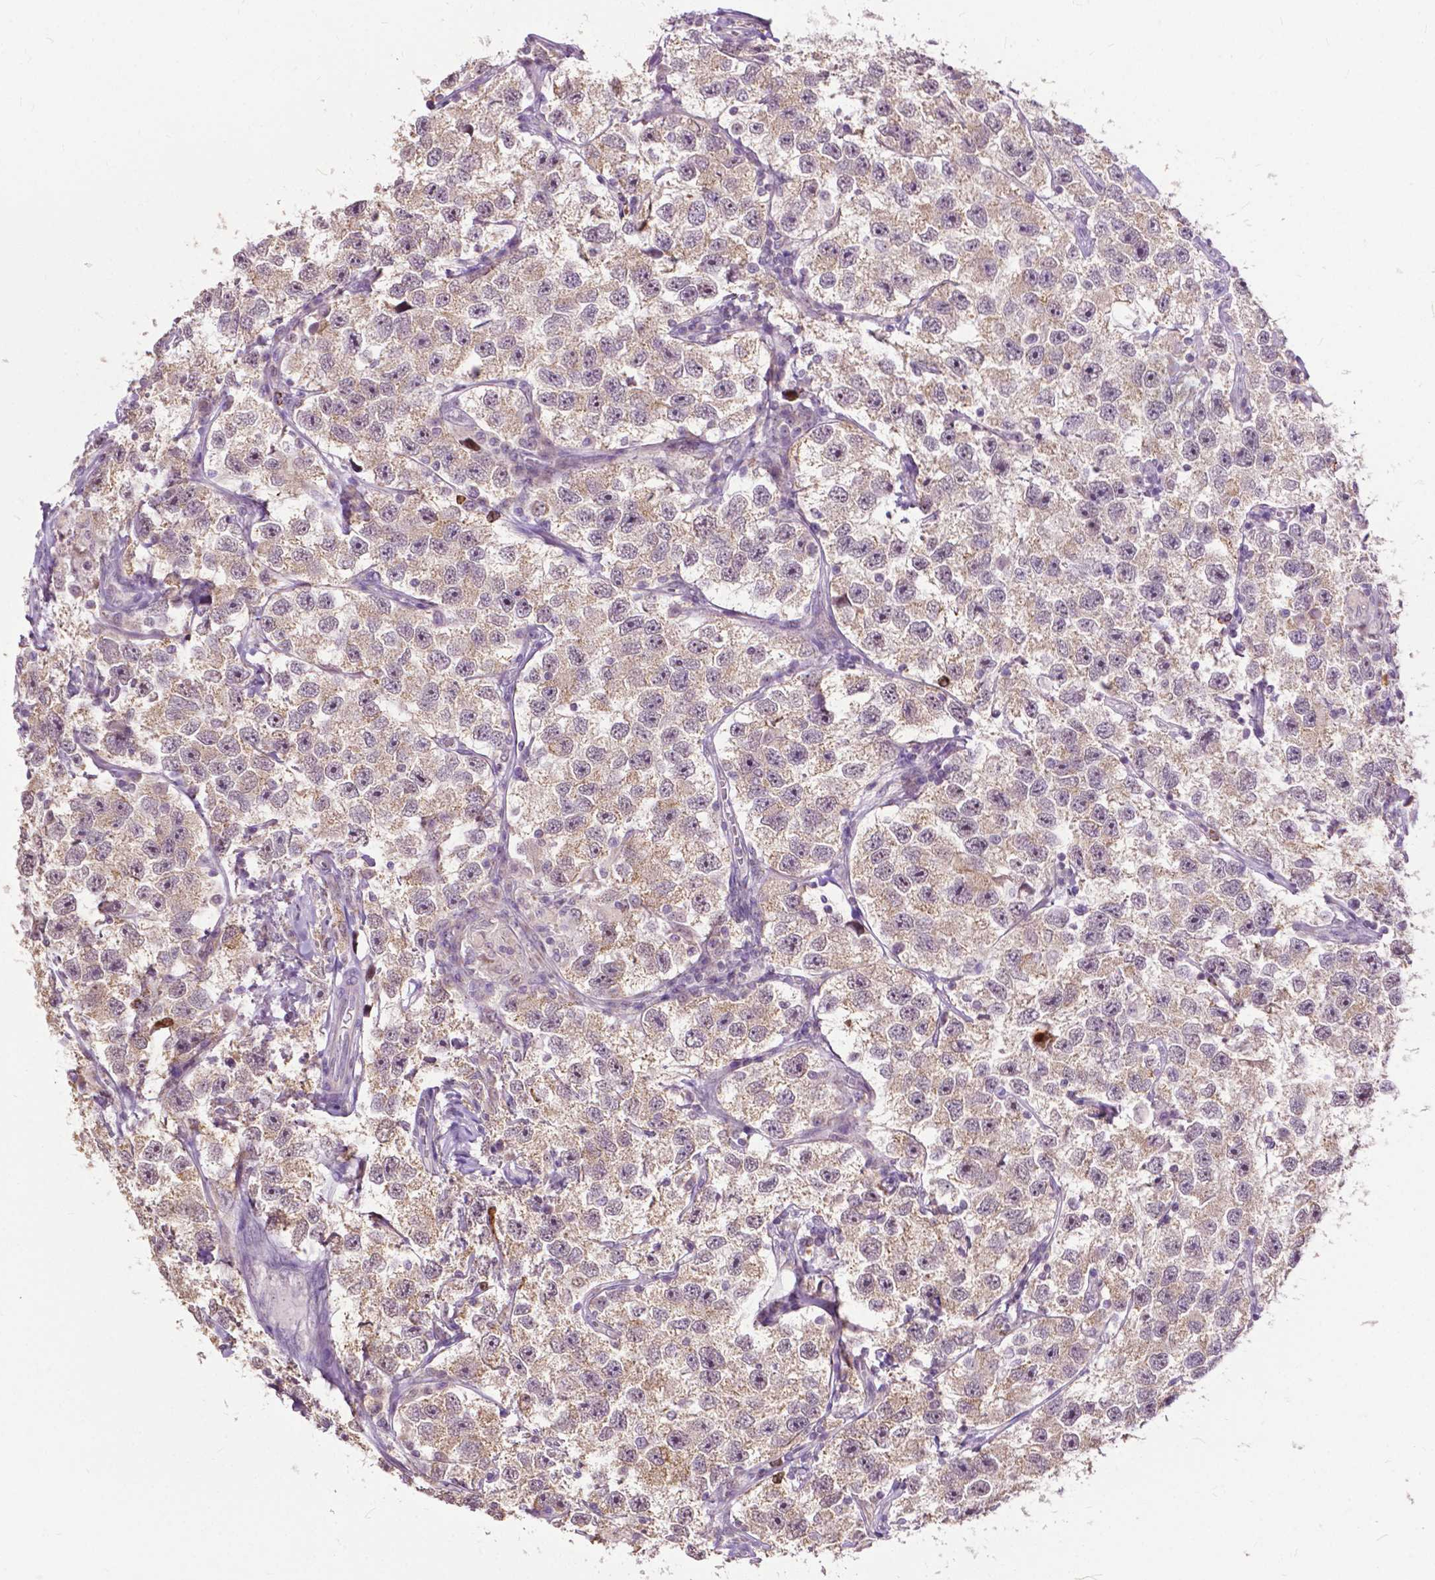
{"staining": {"intensity": "weak", "quantity": "25%-75%", "location": "cytoplasmic/membranous"}, "tissue": "testis cancer", "cell_type": "Tumor cells", "image_type": "cancer", "snomed": [{"axis": "morphology", "description": "Seminoma, NOS"}, {"axis": "topography", "description": "Testis"}], "caption": "This image shows immunohistochemistry staining of seminoma (testis), with low weak cytoplasmic/membranous positivity in about 25%-75% of tumor cells.", "gene": "TTC9B", "patient": {"sex": "male", "age": 26}}